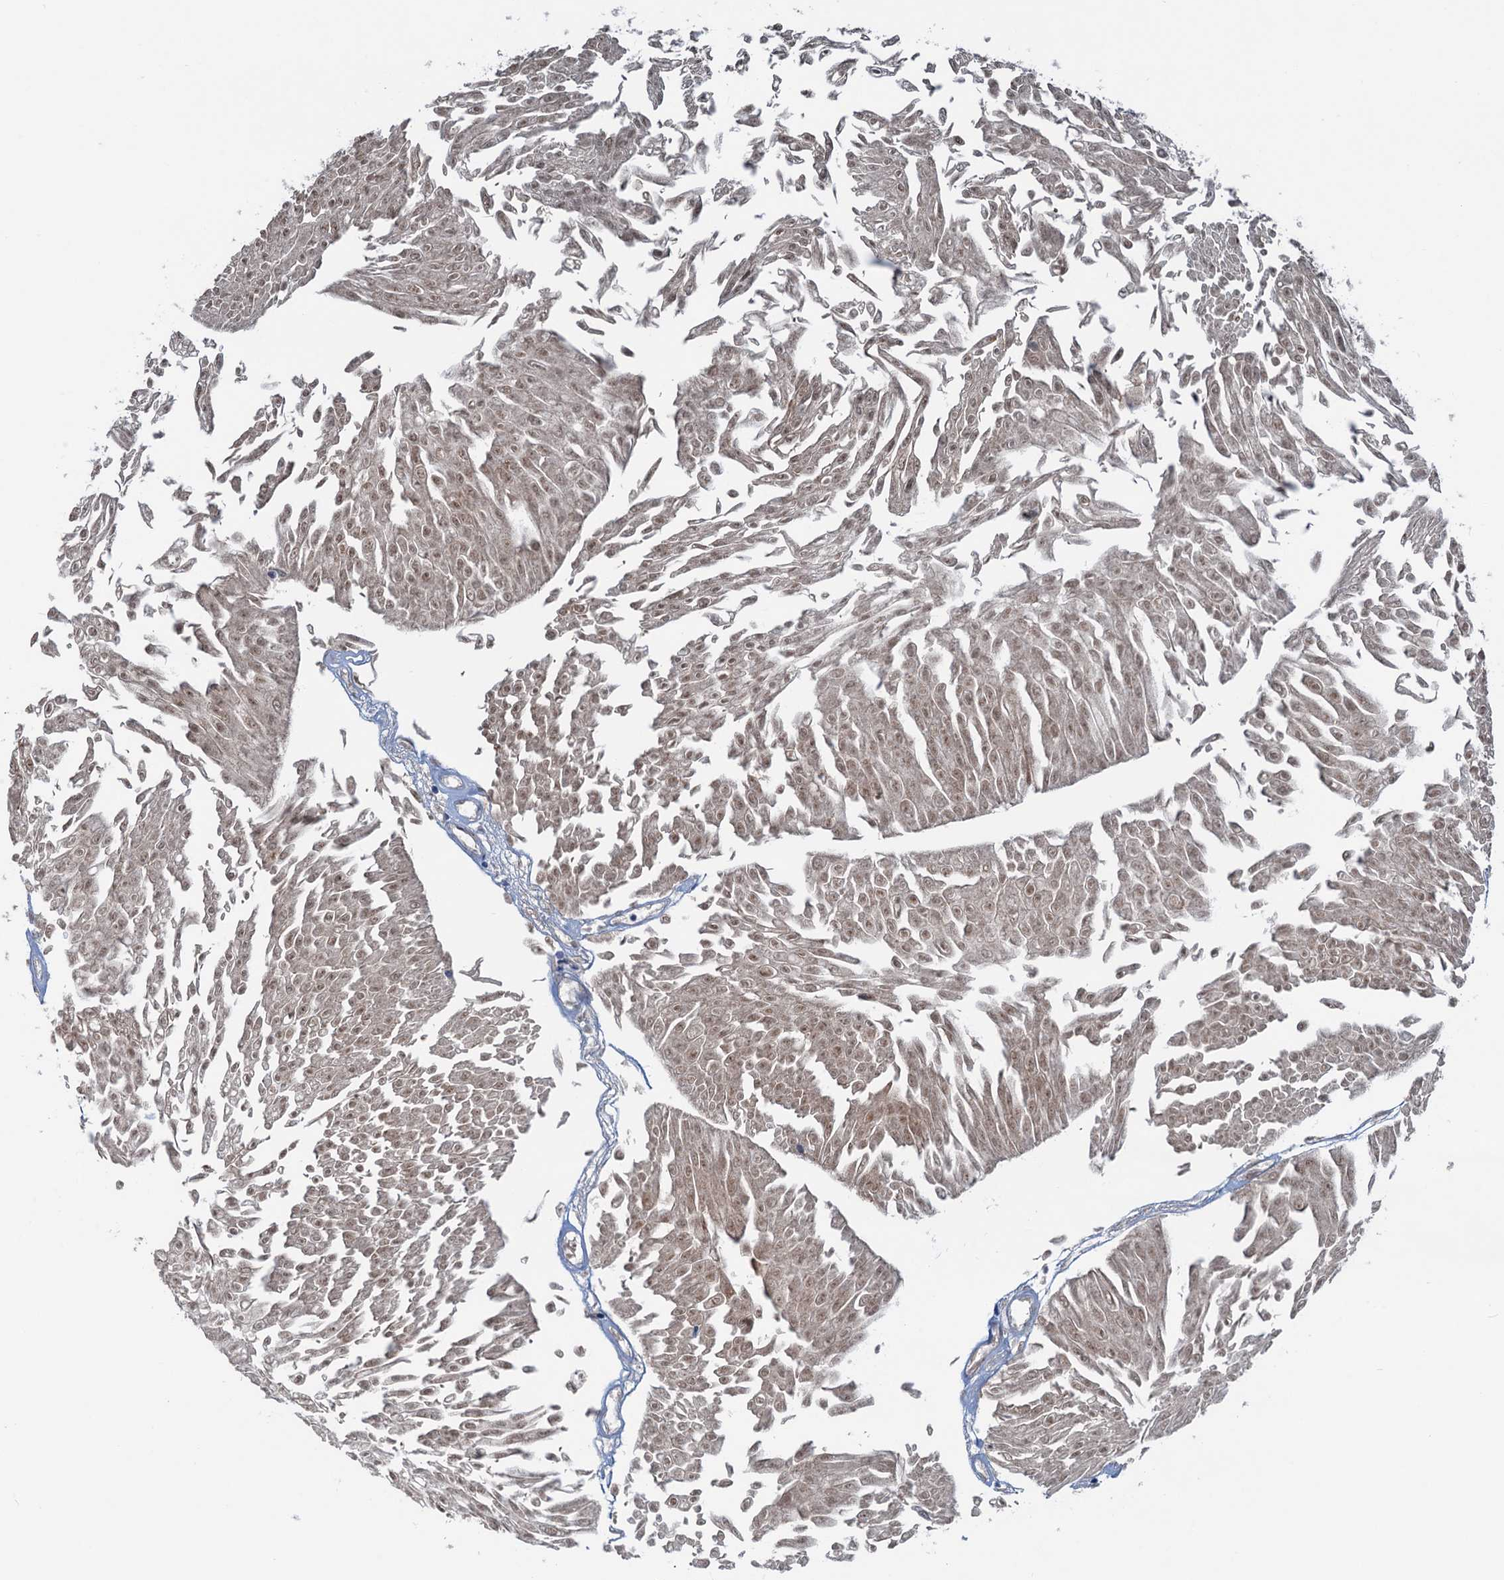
{"staining": {"intensity": "moderate", "quantity": ">75%", "location": "cytoplasmic/membranous,nuclear"}, "tissue": "urothelial cancer", "cell_type": "Tumor cells", "image_type": "cancer", "snomed": [{"axis": "morphology", "description": "Urothelial carcinoma, Low grade"}, {"axis": "topography", "description": "Urinary bladder"}], "caption": "The micrograph shows staining of urothelial carcinoma (low-grade), revealing moderate cytoplasmic/membranous and nuclear protein expression (brown color) within tumor cells.", "gene": "DYNC2I2", "patient": {"sex": "male", "age": 67}}